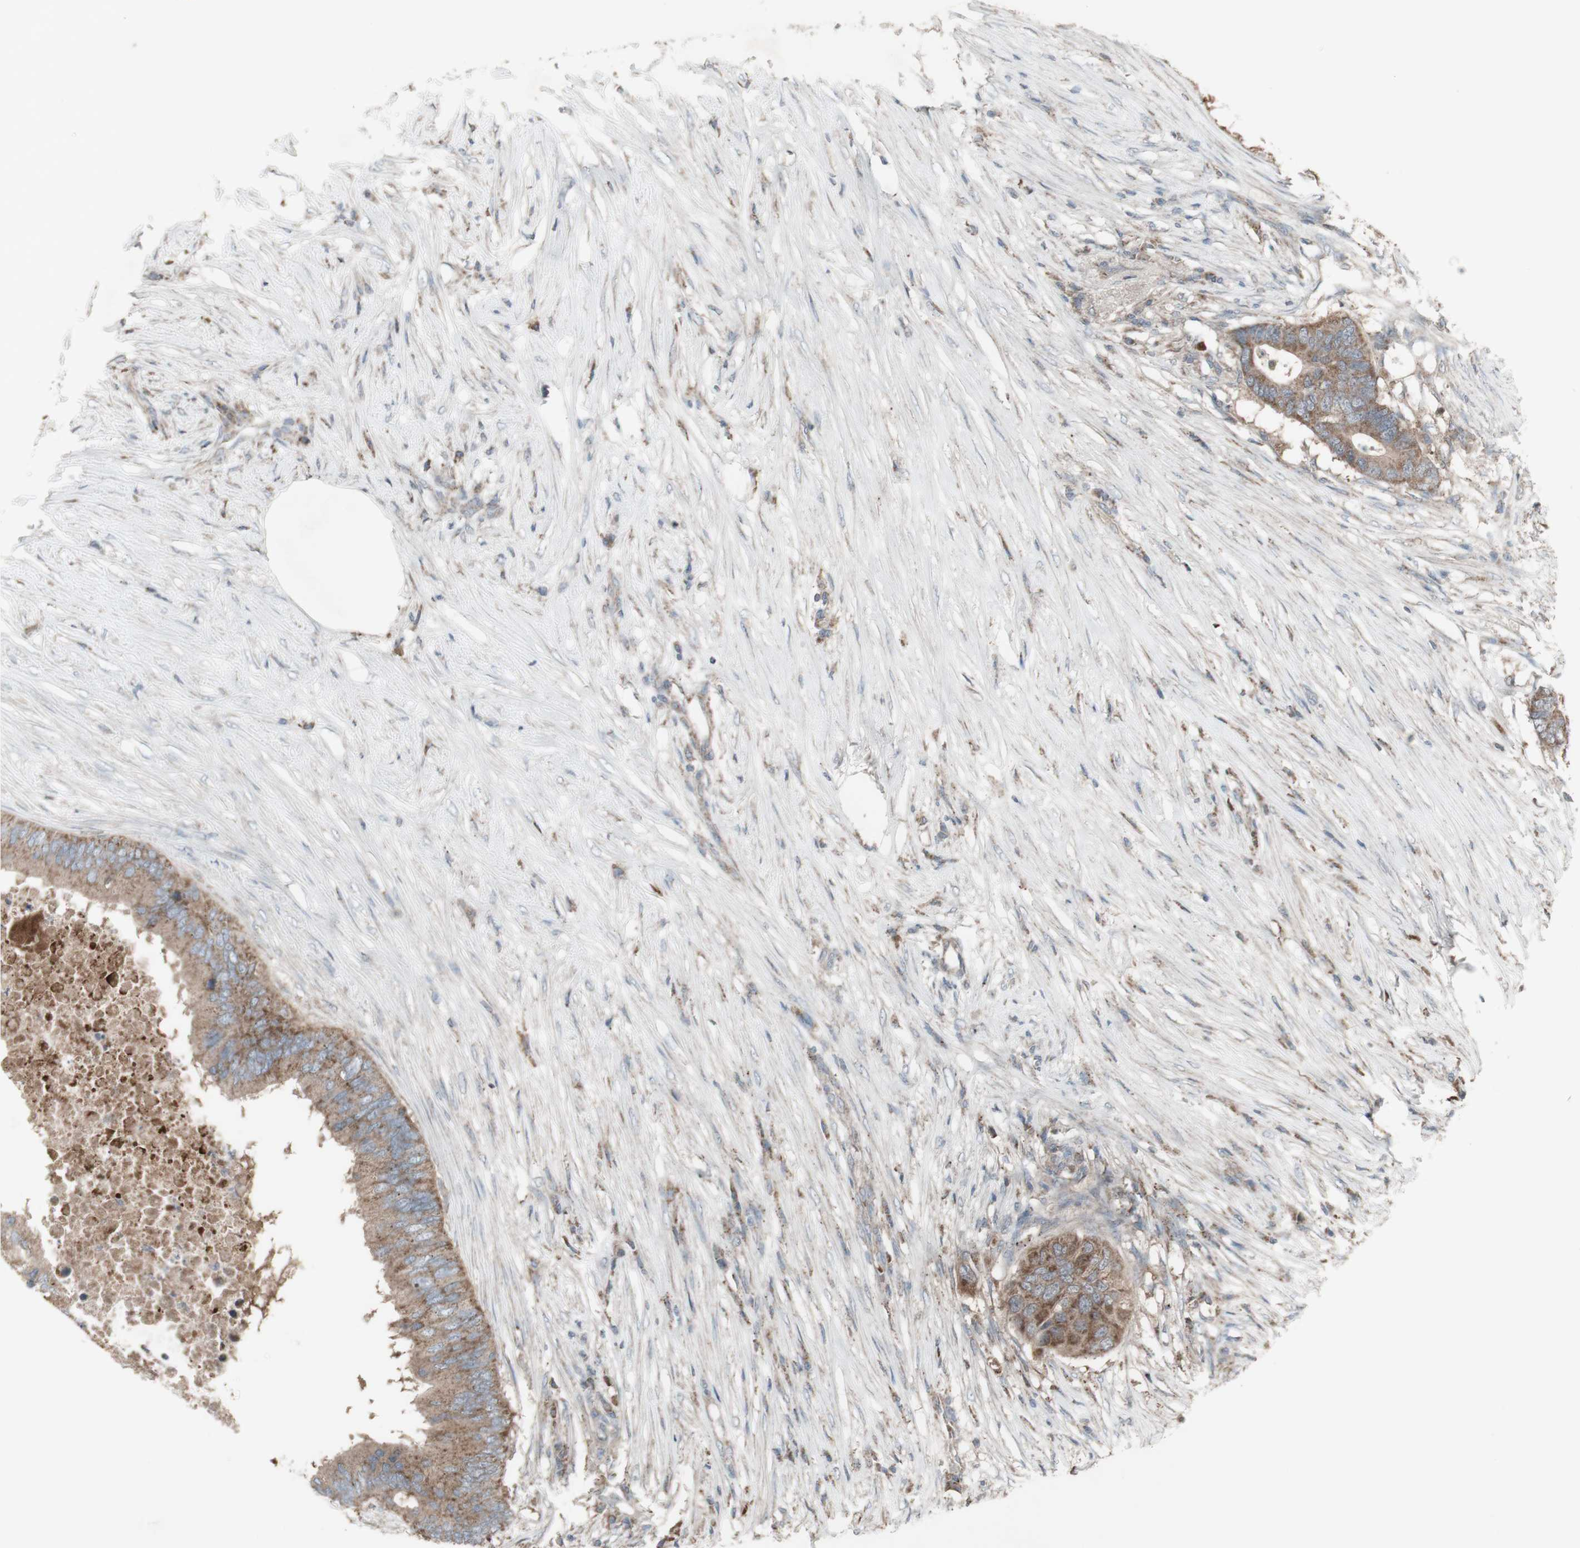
{"staining": {"intensity": "weak", "quantity": ">75%", "location": "cytoplasmic/membranous"}, "tissue": "colorectal cancer", "cell_type": "Tumor cells", "image_type": "cancer", "snomed": [{"axis": "morphology", "description": "Adenocarcinoma, NOS"}, {"axis": "topography", "description": "Colon"}], "caption": "Colorectal adenocarcinoma was stained to show a protein in brown. There is low levels of weak cytoplasmic/membranous staining in approximately >75% of tumor cells.", "gene": "SHC1", "patient": {"sex": "male", "age": 71}}